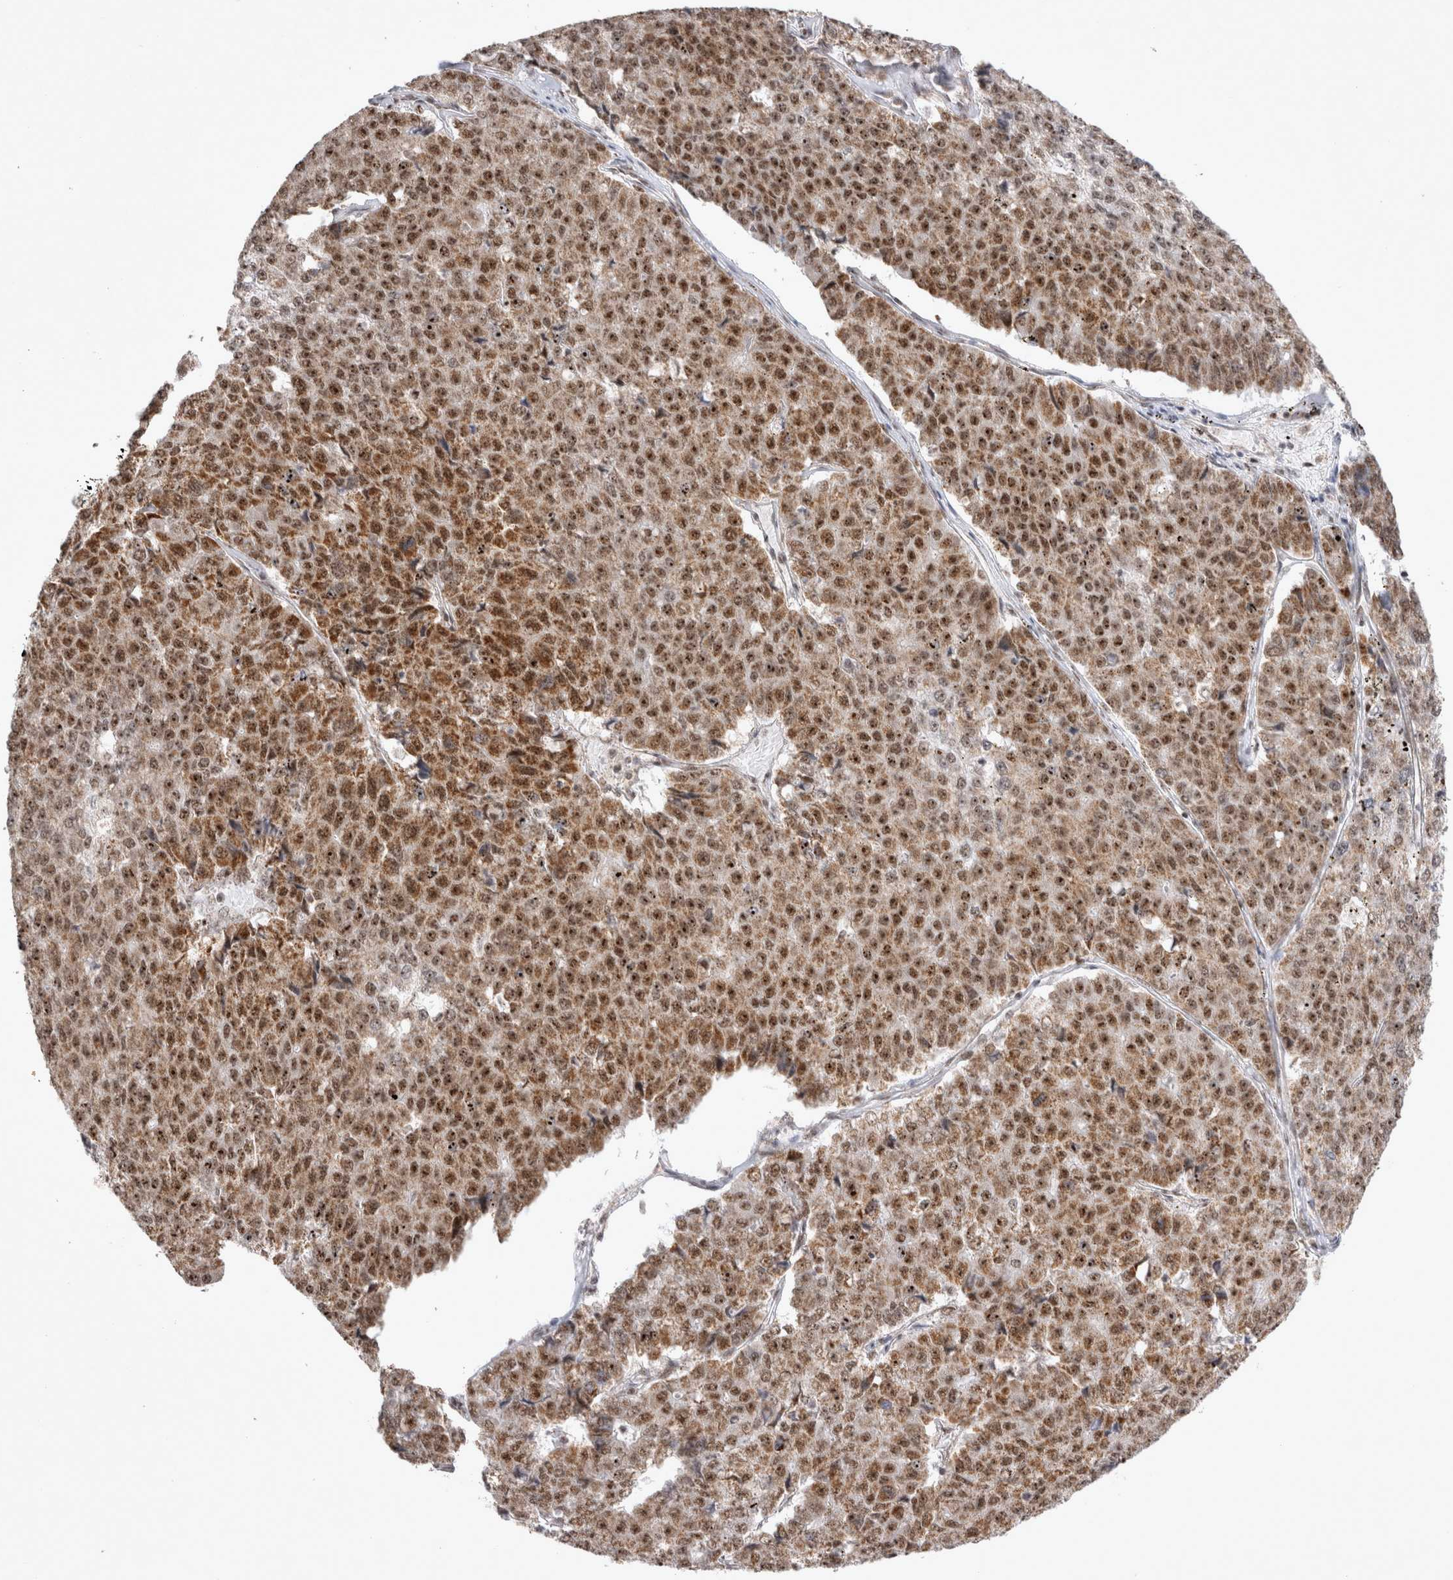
{"staining": {"intensity": "strong", "quantity": ">75%", "location": "cytoplasmic/membranous,nuclear"}, "tissue": "pancreatic cancer", "cell_type": "Tumor cells", "image_type": "cancer", "snomed": [{"axis": "morphology", "description": "Adenocarcinoma, NOS"}, {"axis": "topography", "description": "Pancreas"}], "caption": "This image demonstrates immunohistochemistry staining of human pancreatic cancer (adenocarcinoma), with high strong cytoplasmic/membranous and nuclear expression in approximately >75% of tumor cells.", "gene": "MRPL37", "patient": {"sex": "male", "age": 50}}